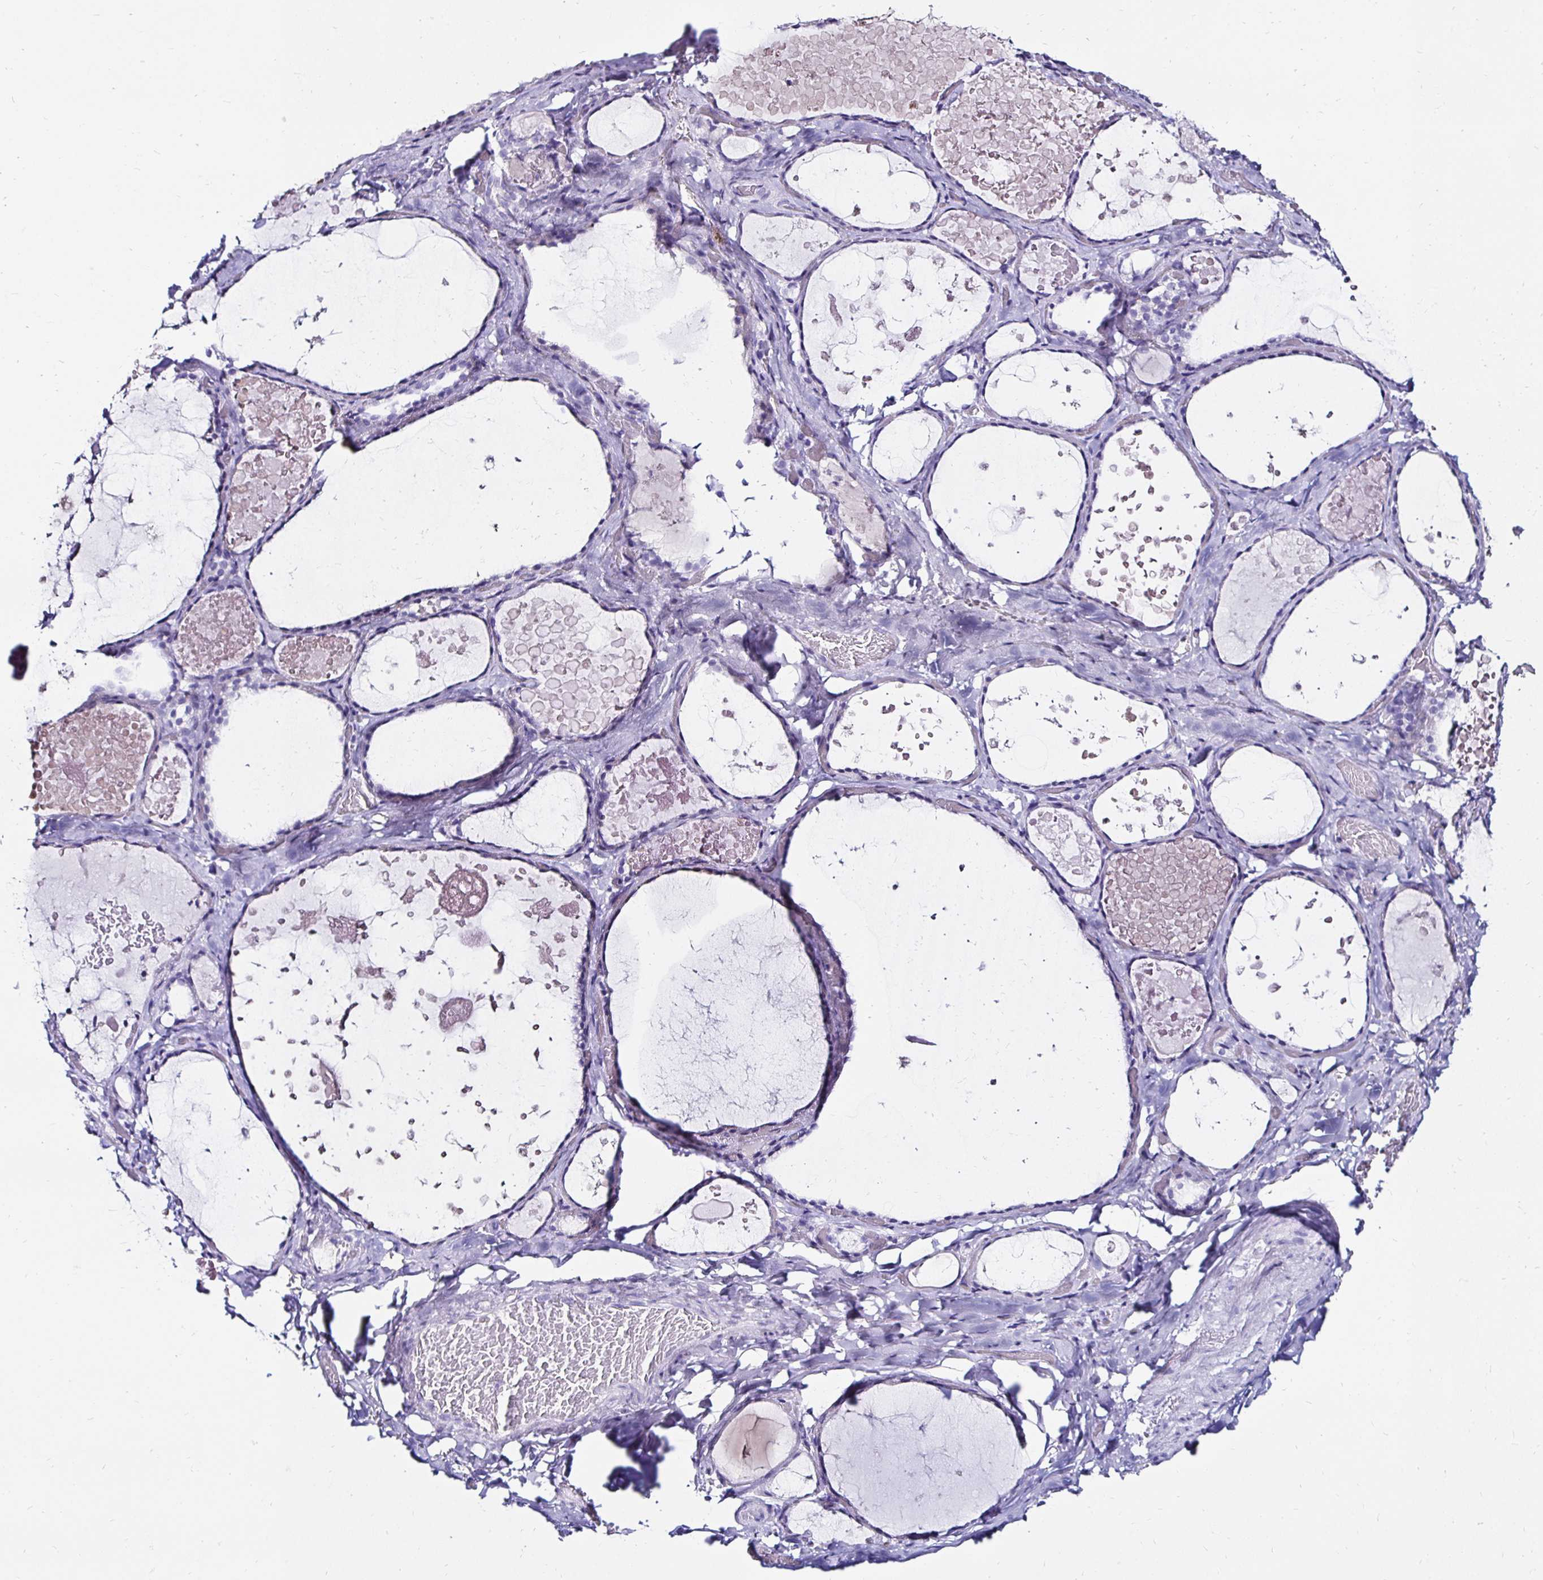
{"staining": {"intensity": "negative", "quantity": "none", "location": "none"}, "tissue": "thyroid gland", "cell_type": "Glandular cells", "image_type": "normal", "snomed": [{"axis": "morphology", "description": "Normal tissue, NOS"}, {"axis": "topography", "description": "Thyroid gland"}], "caption": "Immunohistochemical staining of benign thyroid gland shows no significant positivity in glandular cells. (Immunohistochemistry, brightfield microscopy, high magnification).", "gene": "KCNT1", "patient": {"sex": "female", "age": 56}}